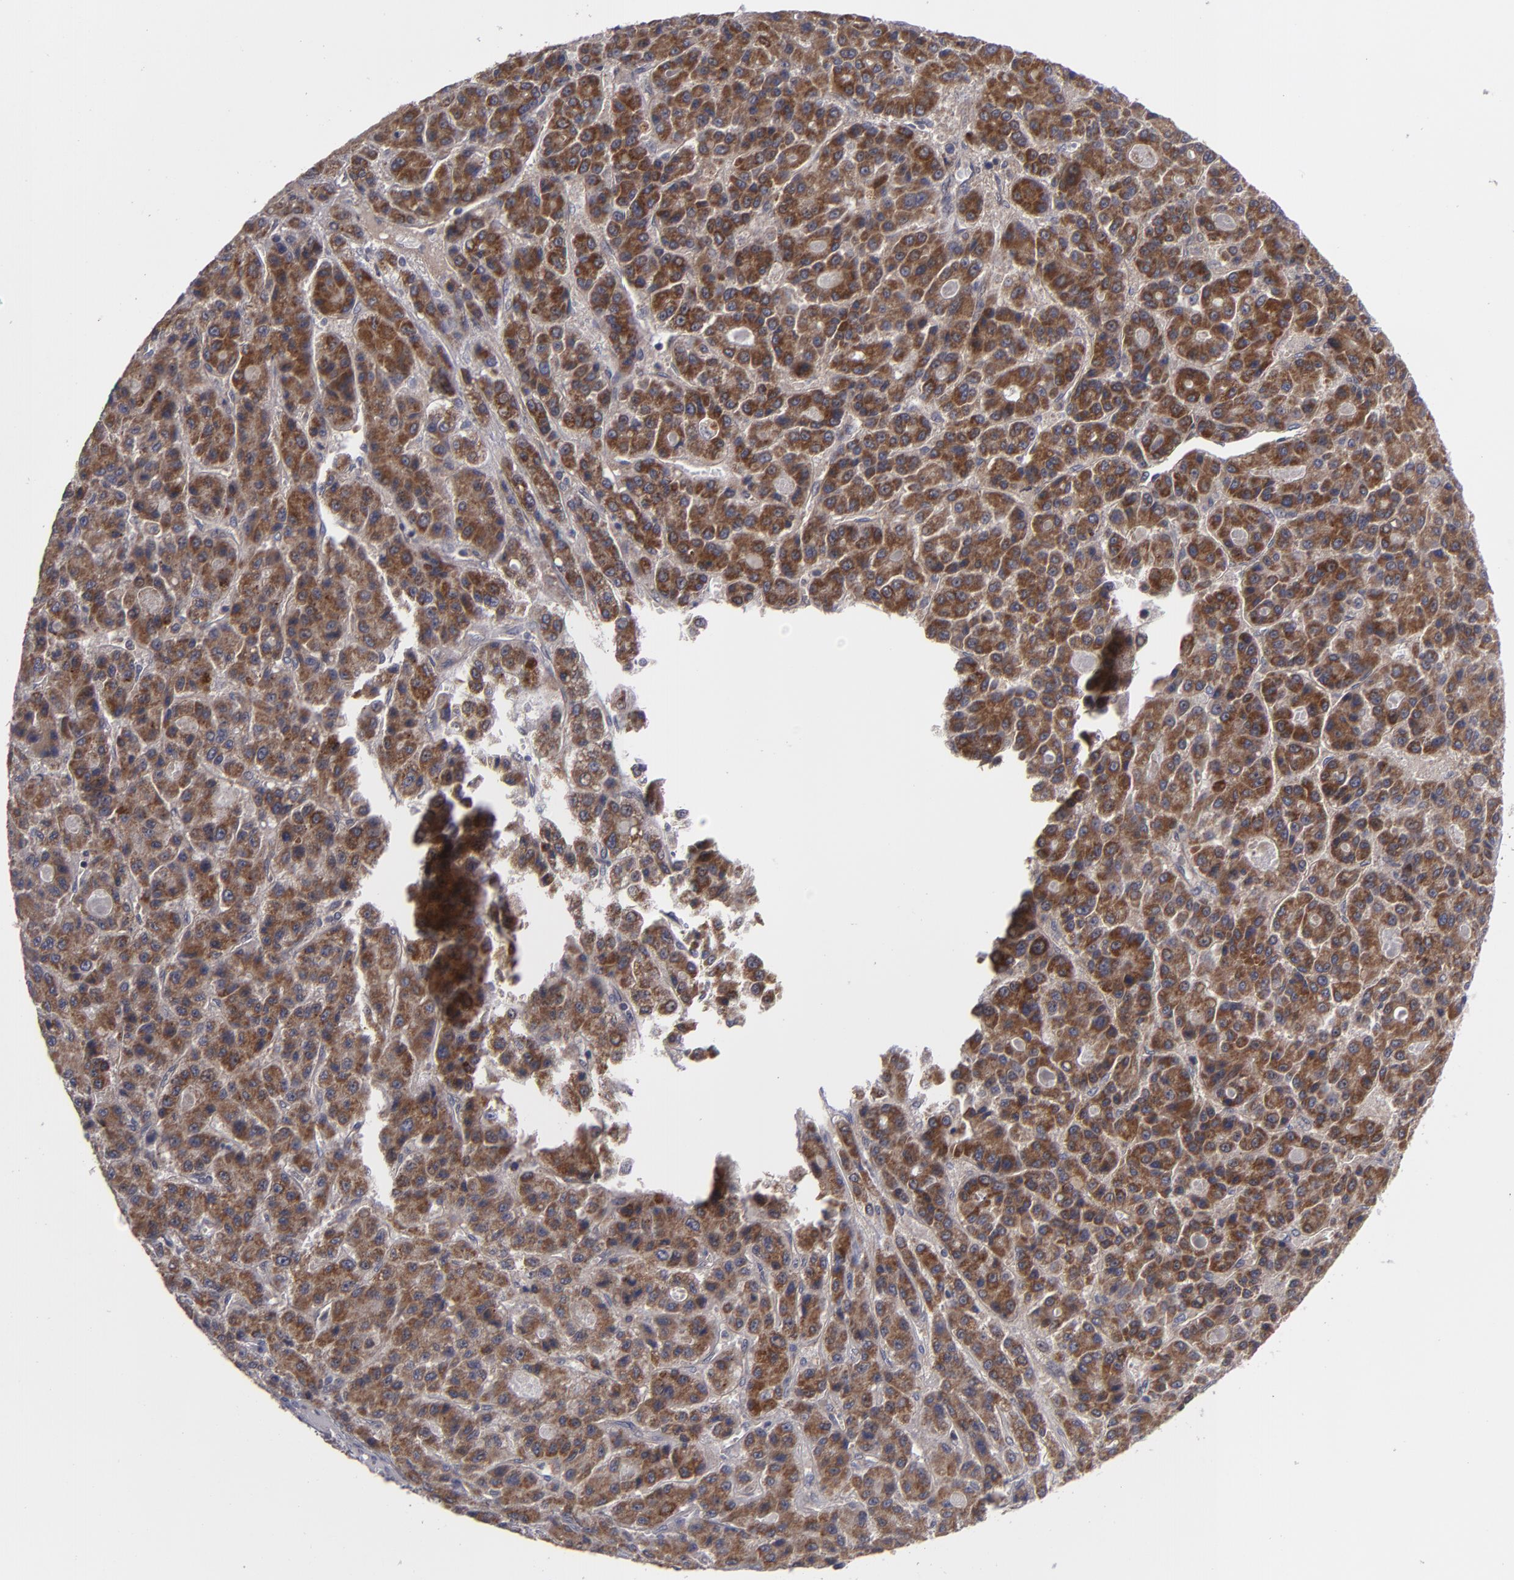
{"staining": {"intensity": "moderate", "quantity": ">75%", "location": "cytoplasmic/membranous"}, "tissue": "liver cancer", "cell_type": "Tumor cells", "image_type": "cancer", "snomed": [{"axis": "morphology", "description": "Carcinoma, Hepatocellular, NOS"}, {"axis": "topography", "description": "Liver"}], "caption": "DAB (3,3'-diaminobenzidine) immunohistochemical staining of hepatocellular carcinoma (liver) exhibits moderate cytoplasmic/membranous protein positivity in approximately >75% of tumor cells.", "gene": "BMP6", "patient": {"sex": "male", "age": 70}}